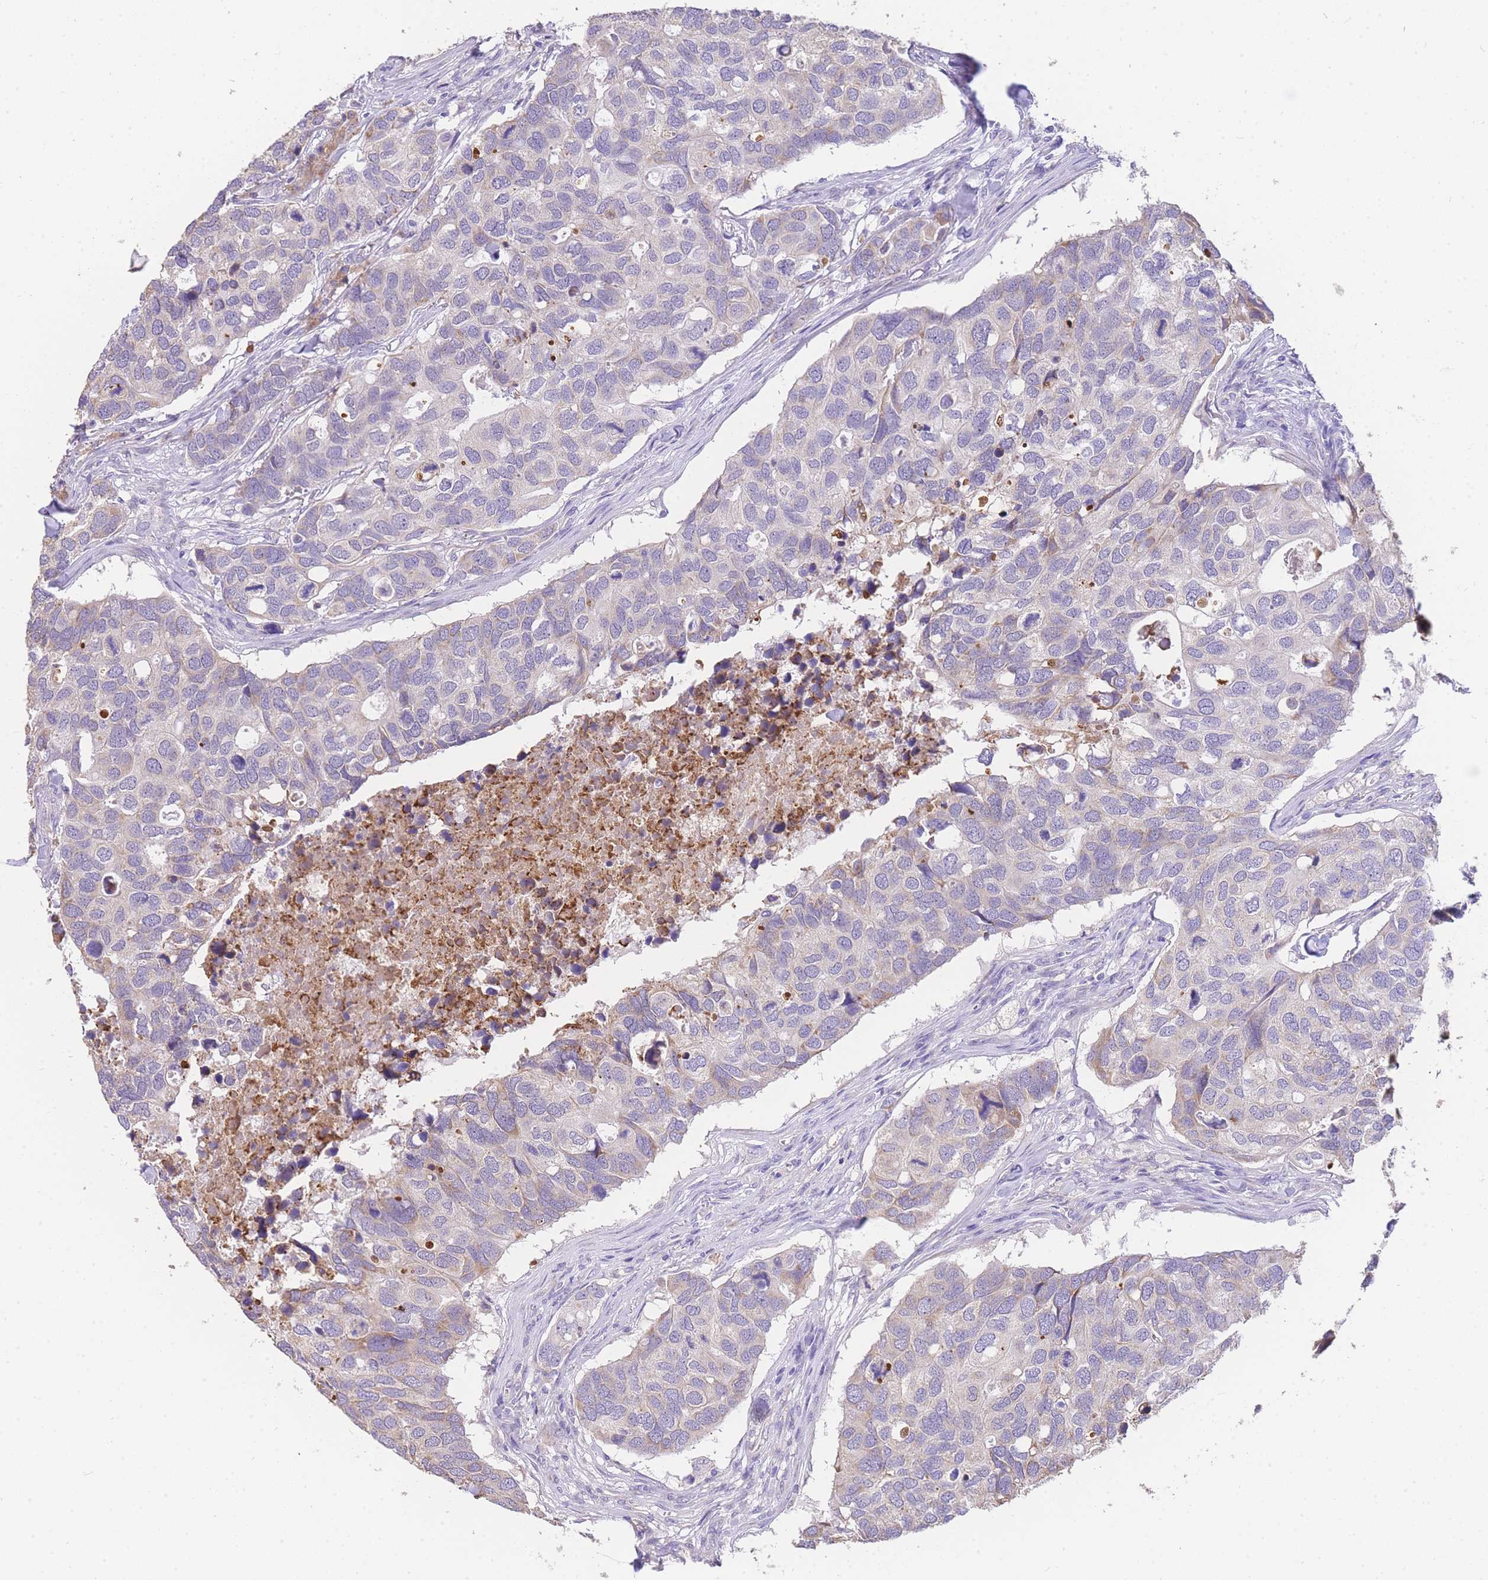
{"staining": {"intensity": "moderate", "quantity": "<25%", "location": "cytoplasmic/membranous"}, "tissue": "breast cancer", "cell_type": "Tumor cells", "image_type": "cancer", "snomed": [{"axis": "morphology", "description": "Duct carcinoma"}, {"axis": "topography", "description": "Breast"}], "caption": "Breast intraductal carcinoma stained with a brown dye exhibits moderate cytoplasmic/membranous positive staining in approximately <25% of tumor cells.", "gene": "C2orf88", "patient": {"sex": "female", "age": 83}}